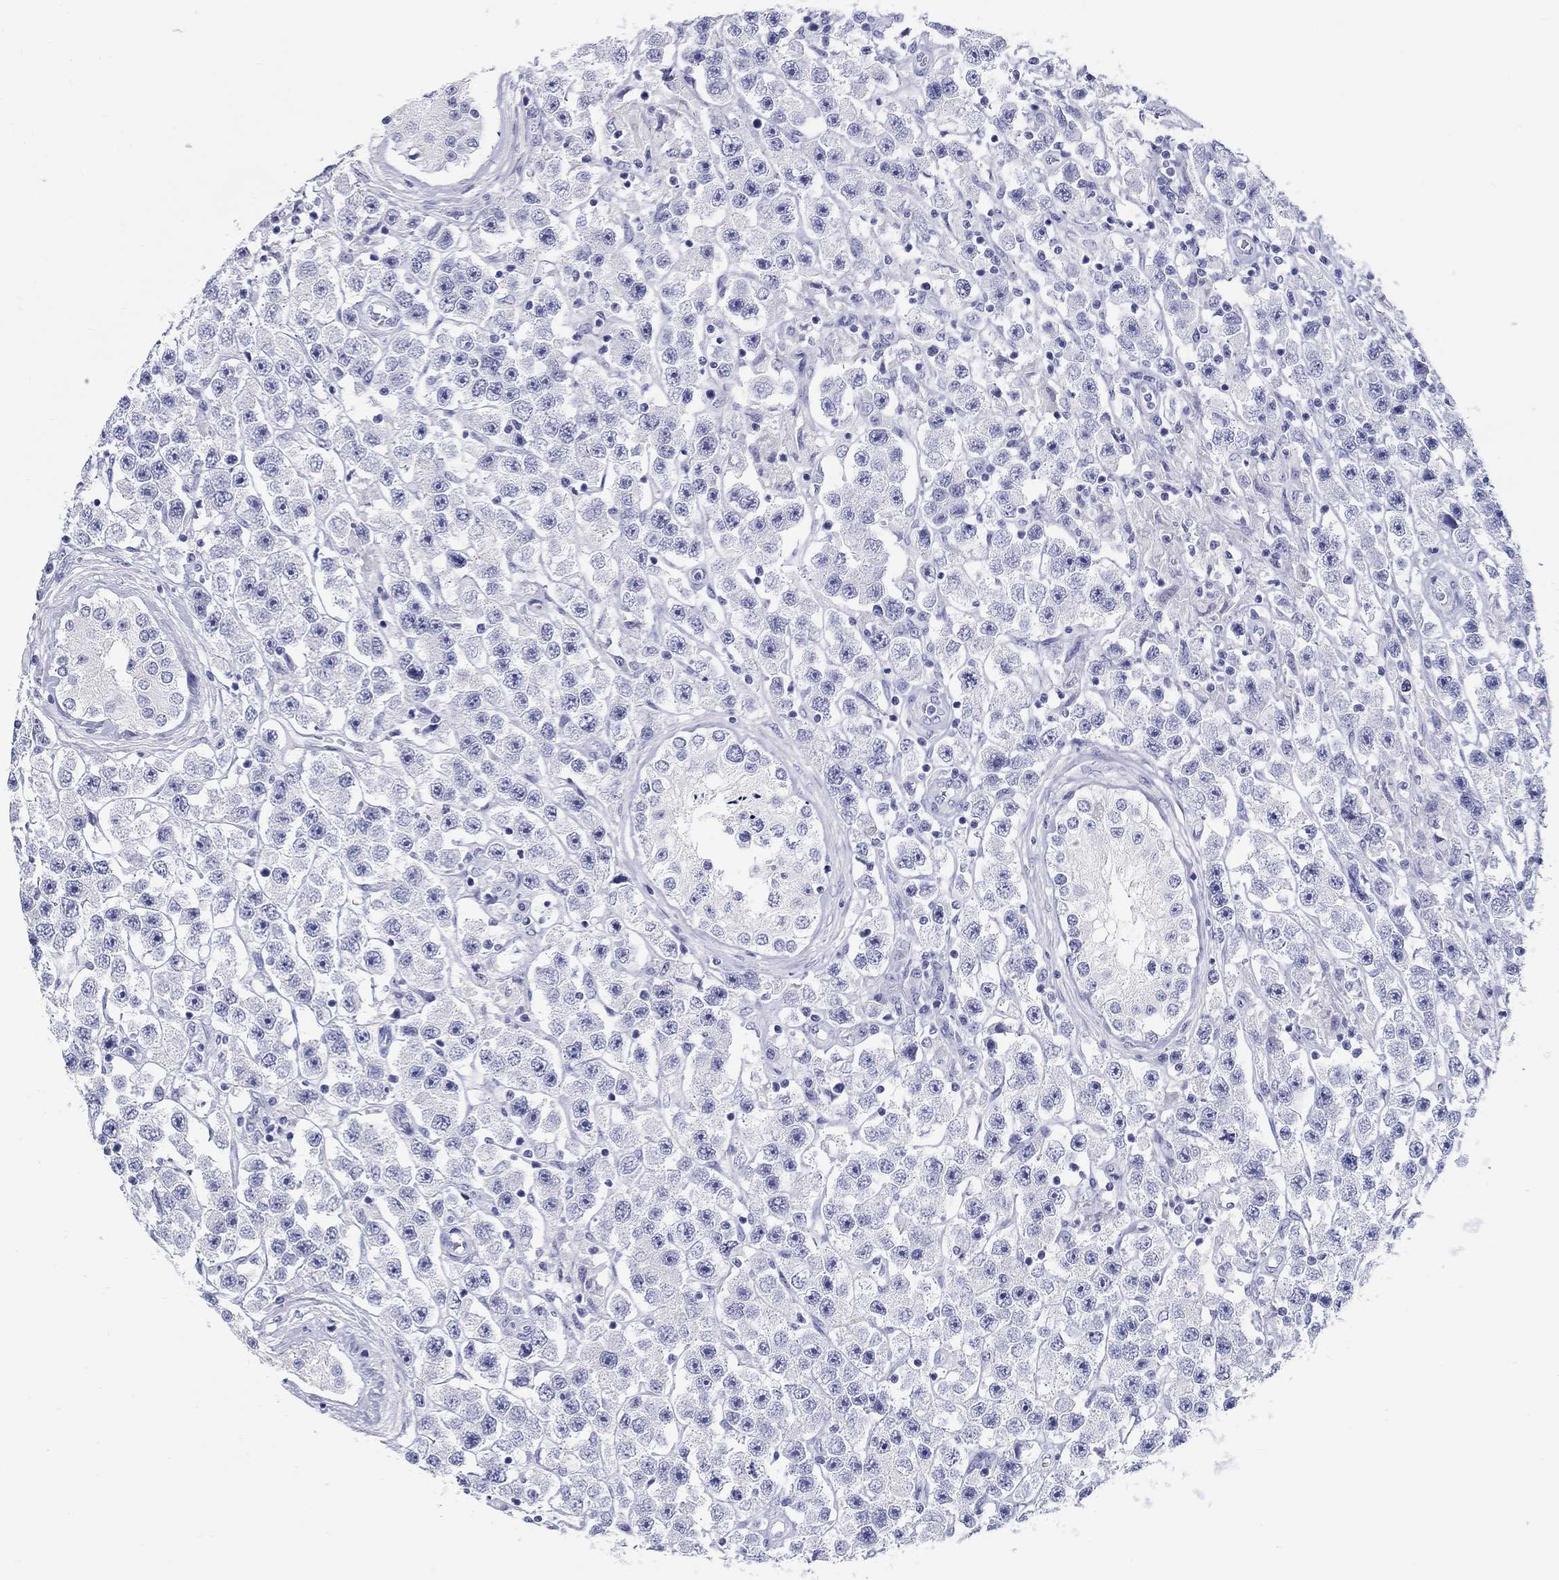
{"staining": {"intensity": "negative", "quantity": "none", "location": "none"}, "tissue": "testis cancer", "cell_type": "Tumor cells", "image_type": "cancer", "snomed": [{"axis": "morphology", "description": "Seminoma, NOS"}, {"axis": "topography", "description": "Testis"}], "caption": "Tumor cells are negative for protein expression in human testis seminoma. The staining was performed using DAB (3,3'-diaminobenzidine) to visualize the protein expression in brown, while the nuclei were stained in blue with hematoxylin (Magnification: 20x).", "gene": "LAMP5", "patient": {"sex": "male", "age": 45}}